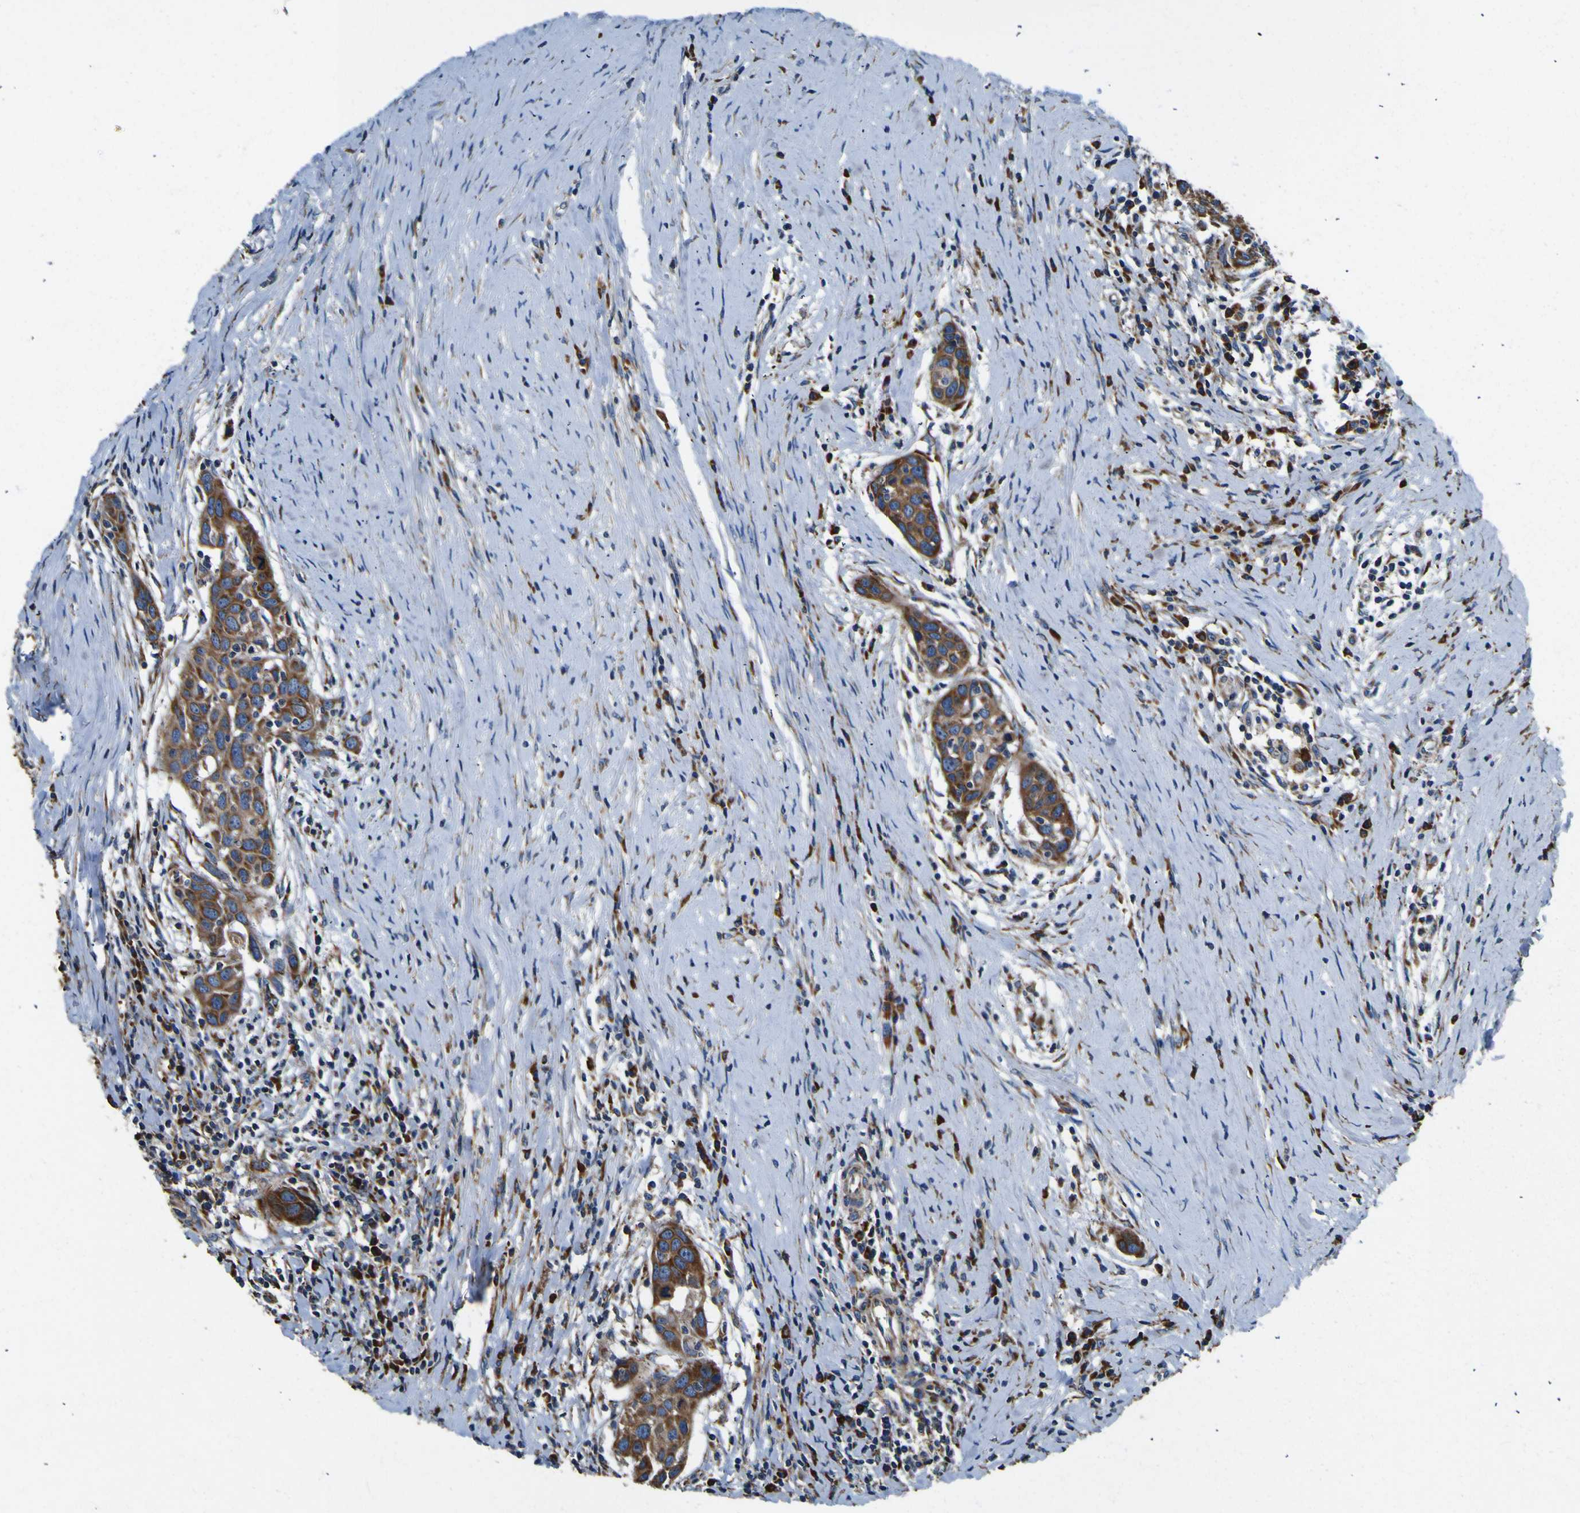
{"staining": {"intensity": "moderate", "quantity": ">75%", "location": "cytoplasmic/membranous"}, "tissue": "head and neck cancer", "cell_type": "Tumor cells", "image_type": "cancer", "snomed": [{"axis": "morphology", "description": "Squamous cell carcinoma, NOS"}, {"axis": "topography", "description": "Oral tissue"}, {"axis": "topography", "description": "Head-Neck"}], "caption": "A medium amount of moderate cytoplasmic/membranous positivity is seen in approximately >75% of tumor cells in squamous cell carcinoma (head and neck) tissue.", "gene": "INPP5A", "patient": {"sex": "female", "age": 50}}